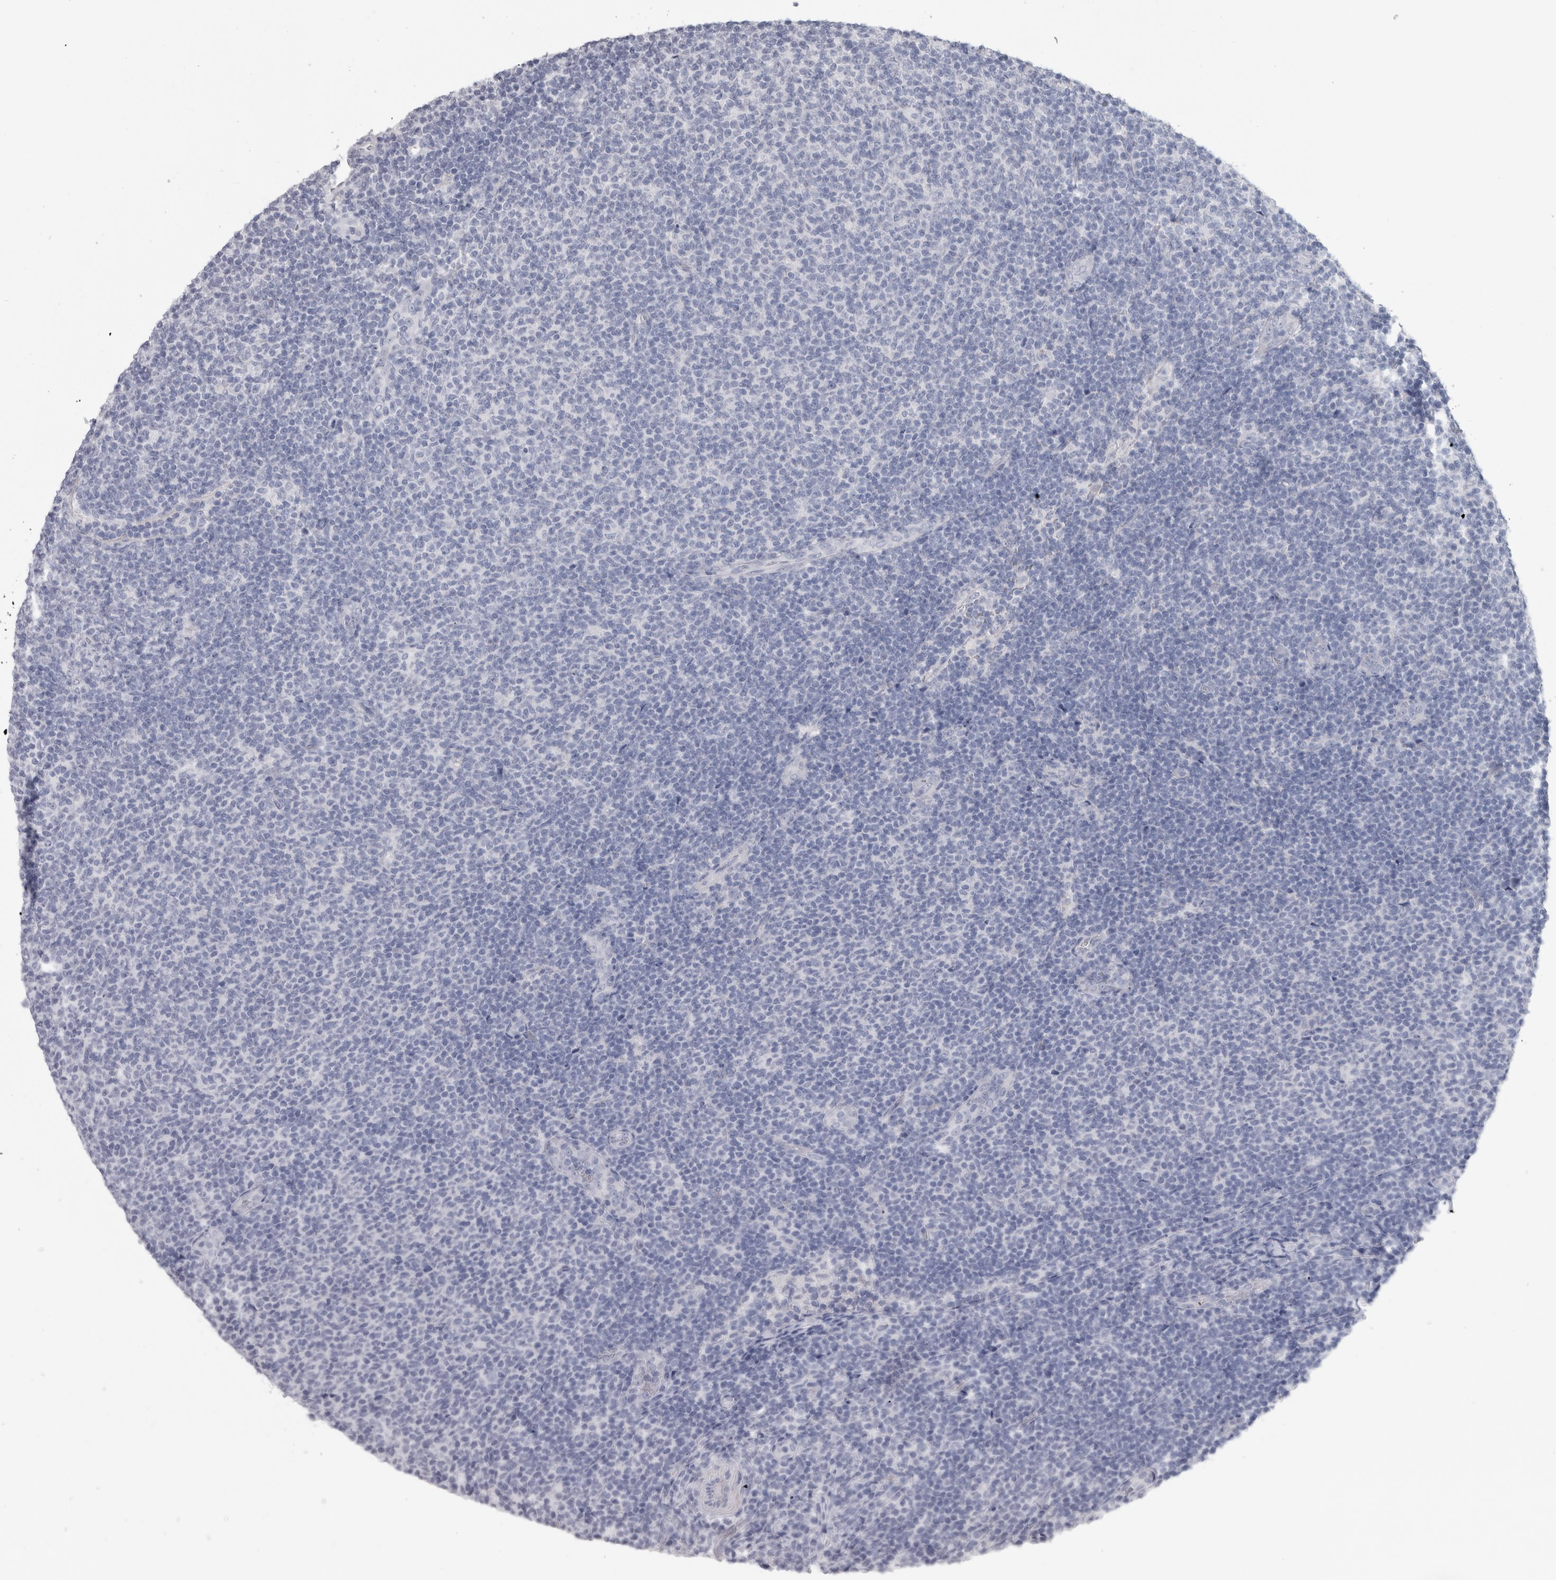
{"staining": {"intensity": "negative", "quantity": "none", "location": "none"}, "tissue": "lymphoma", "cell_type": "Tumor cells", "image_type": "cancer", "snomed": [{"axis": "morphology", "description": "Malignant lymphoma, non-Hodgkin's type, Low grade"}, {"axis": "topography", "description": "Lymph node"}], "caption": "IHC of malignant lymphoma, non-Hodgkin's type (low-grade) demonstrates no staining in tumor cells.", "gene": "MSMB", "patient": {"sex": "male", "age": 66}}